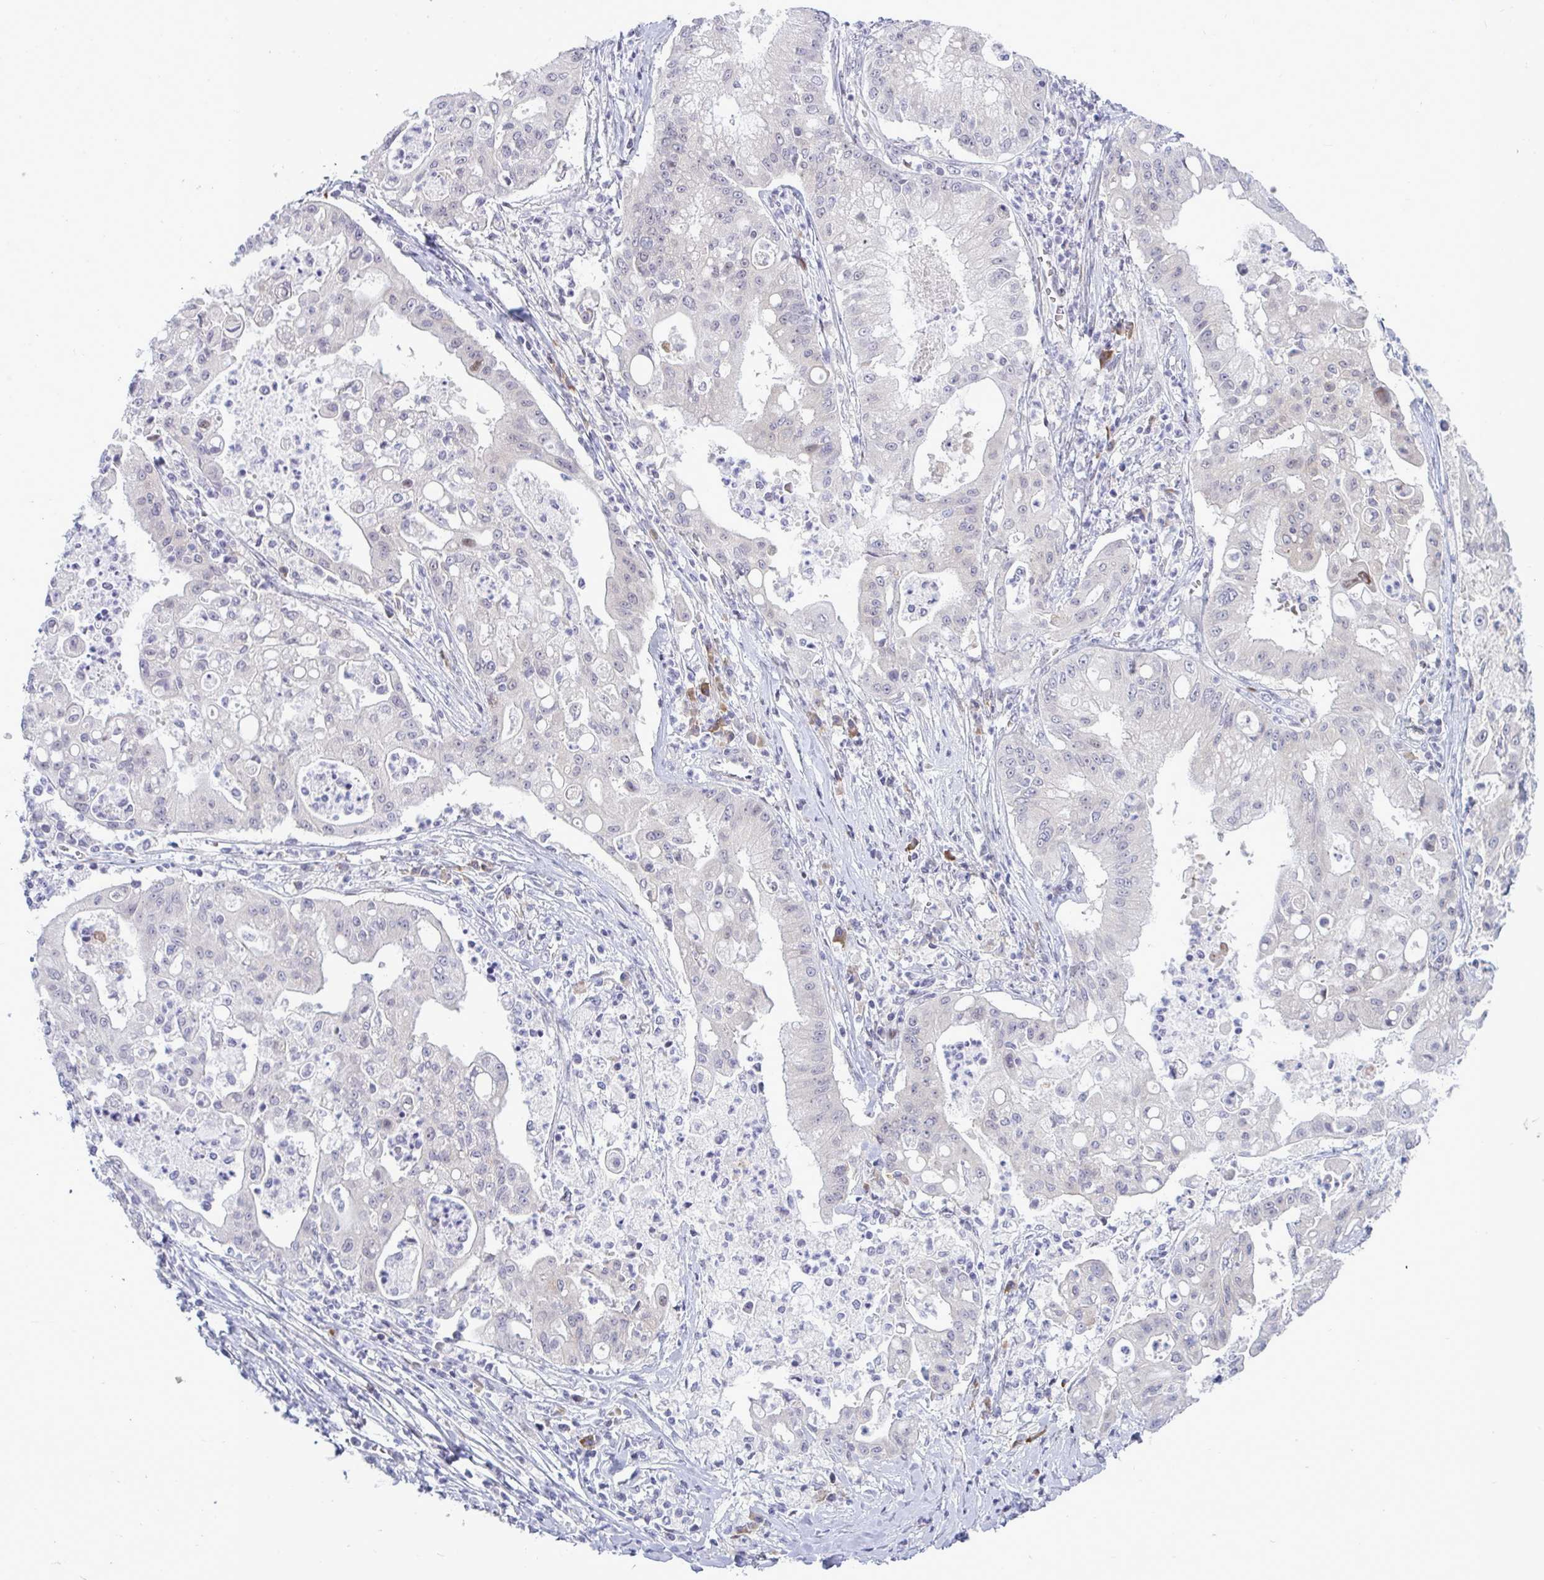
{"staining": {"intensity": "negative", "quantity": "none", "location": "none"}, "tissue": "ovarian cancer", "cell_type": "Tumor cells", "image_type": "cancer", "snomed": [{"axis": "morphology", "description": "Cystadenocarcinoma, mucinous, NOS"}, {"axis": "topography", "description": "Ovary"}], "caption": "The immunohistochemistry histopathology image has no significant positivity in tumor cells of ovarian cancer tissue. (Immunohistochemistry (ihc), brightfield microscopy, high magnification).", "gene": "TAB1", "patient": {"sex": "female", "age": 70}}